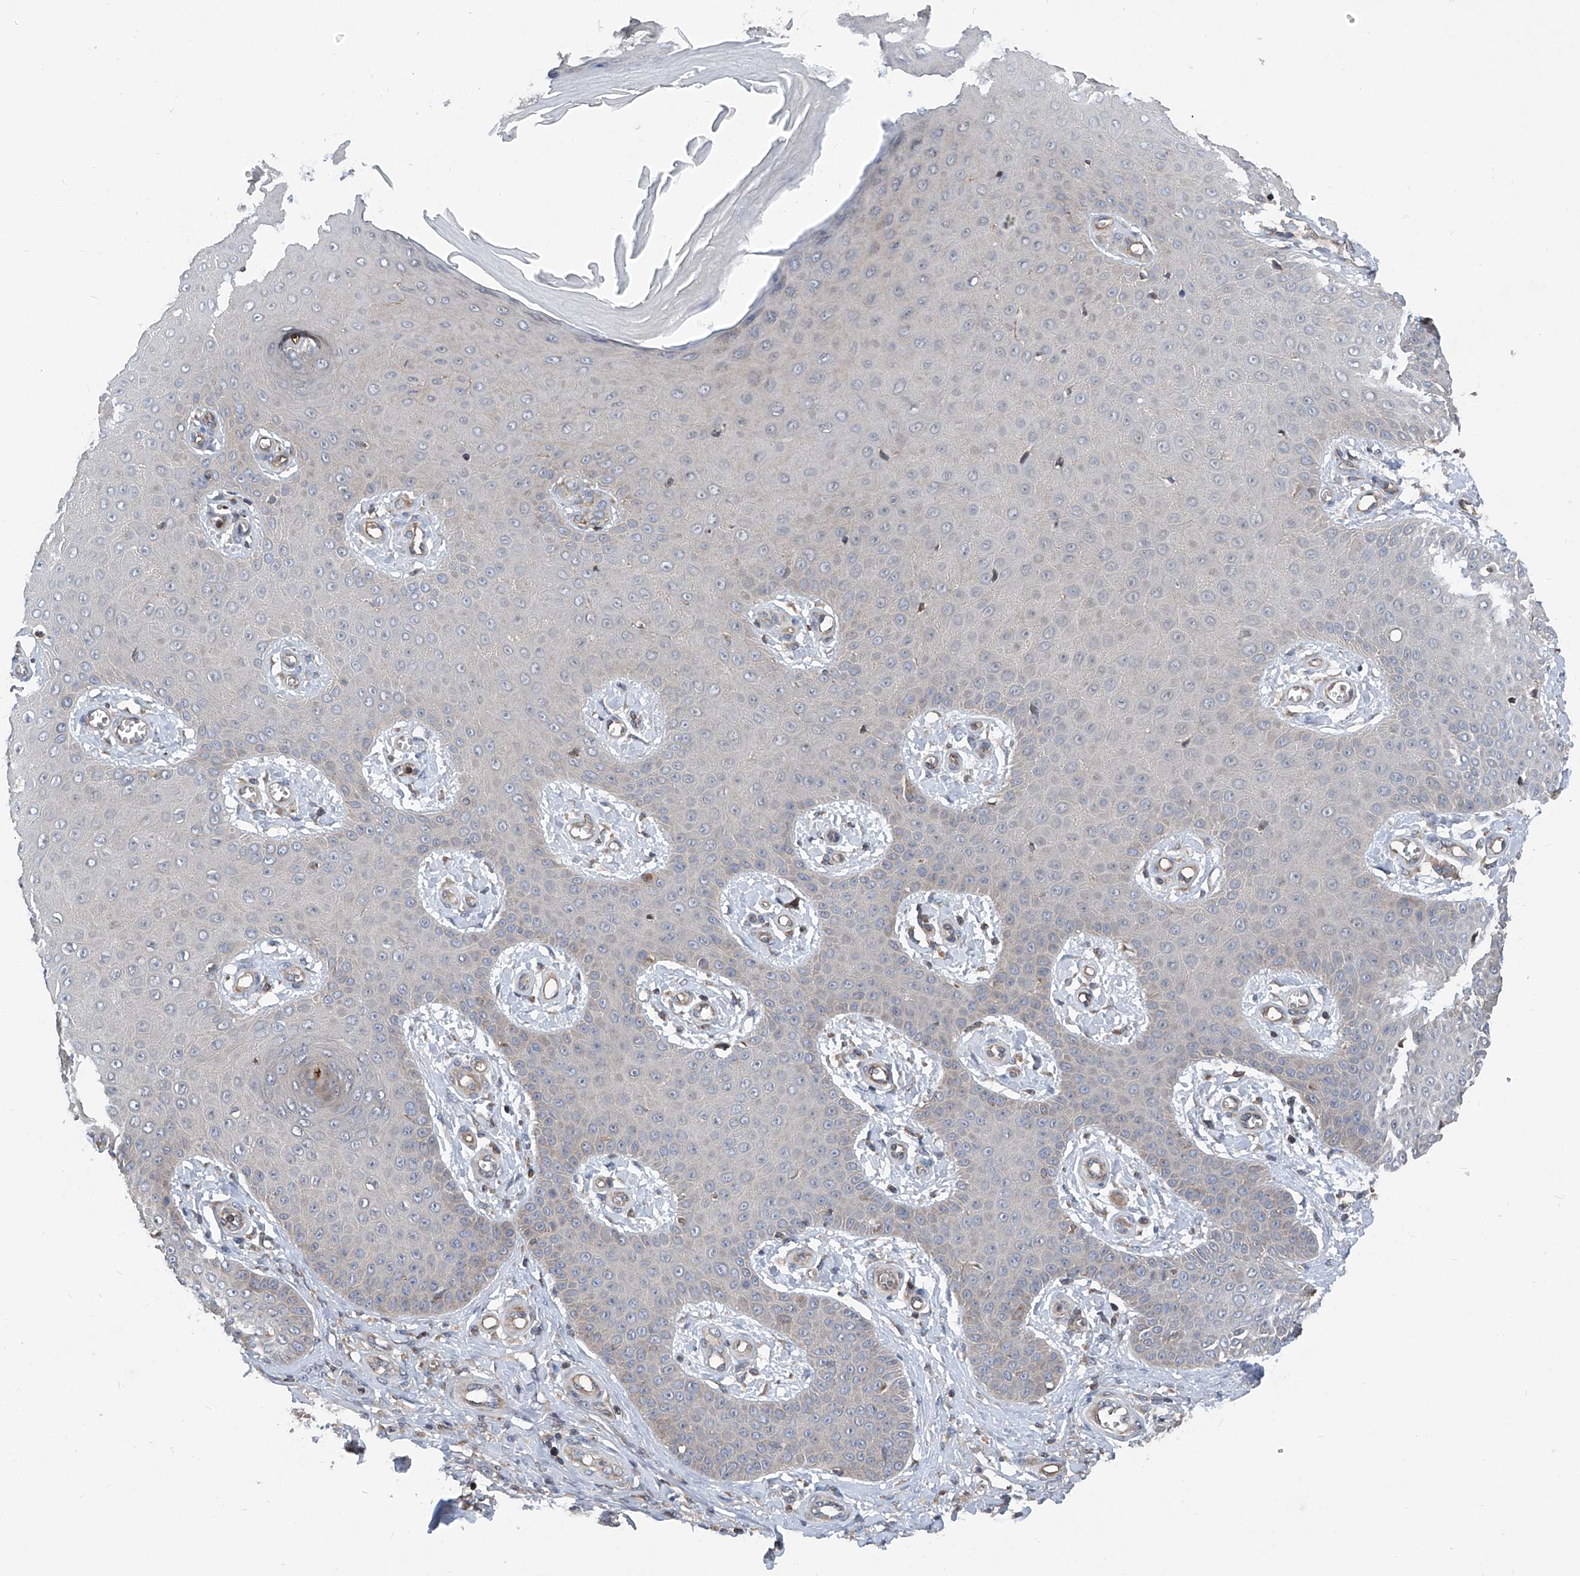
{"staining": {"intensity": "negative", "quantity": "none", "location": "none"}, "tissue": "skin cancer", "cell_type": "Tumor cells", "image_type": "cancer", "snomed": [{"axis": "morphology", "description": "Squamous cell carcinoma, NOS"}, {"axis": "topography", "description": "Skin"}], "caption": "Human skin cancer (squamous cell carcinoma) stained for a protein using IHC reveals no staining in tumor cells.", "gene": "TRIM38", "patient": {"sex": "male", "age": 74}}